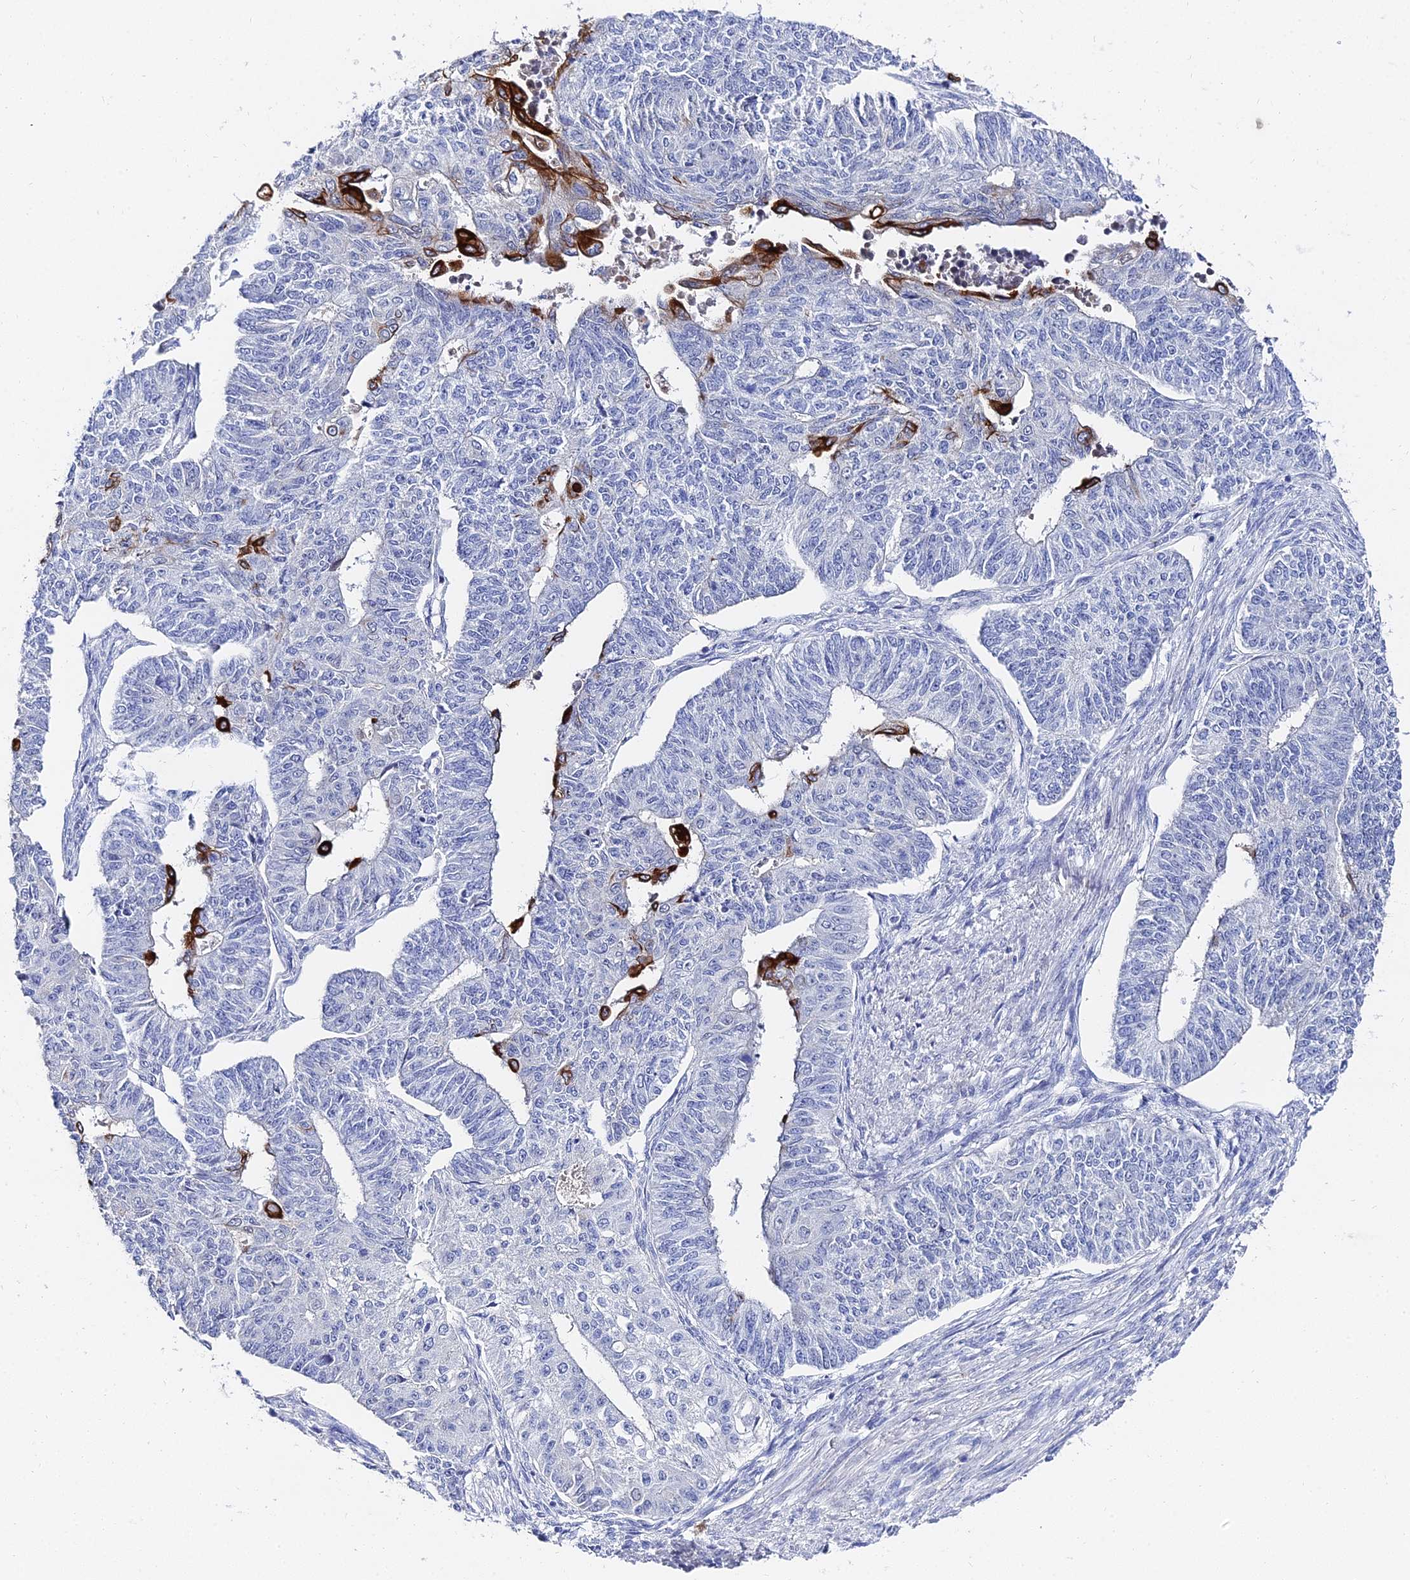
{"staining": {"intensity": "strong", "quantity": "<25%", "location": "cytoplasmic/membranous"}, "tissue": "endometrial cancer", "cell_type": "Tumor cells", "image_type": "cancer", "snomed": [{"axis": "morphology", "description": "Adenocarcinoma, NOS"}, {"axis": "topography", "description": "Endometrium"}], "caption": "Immunohistochemical staining of adenocarcinoma (endometrial) shows medium levels of strong cytoplasmic/membranous protein staining in about <25% of tumor cells.", "gene": "KRT17", "patient": {"sex": "female", "age": 32}}